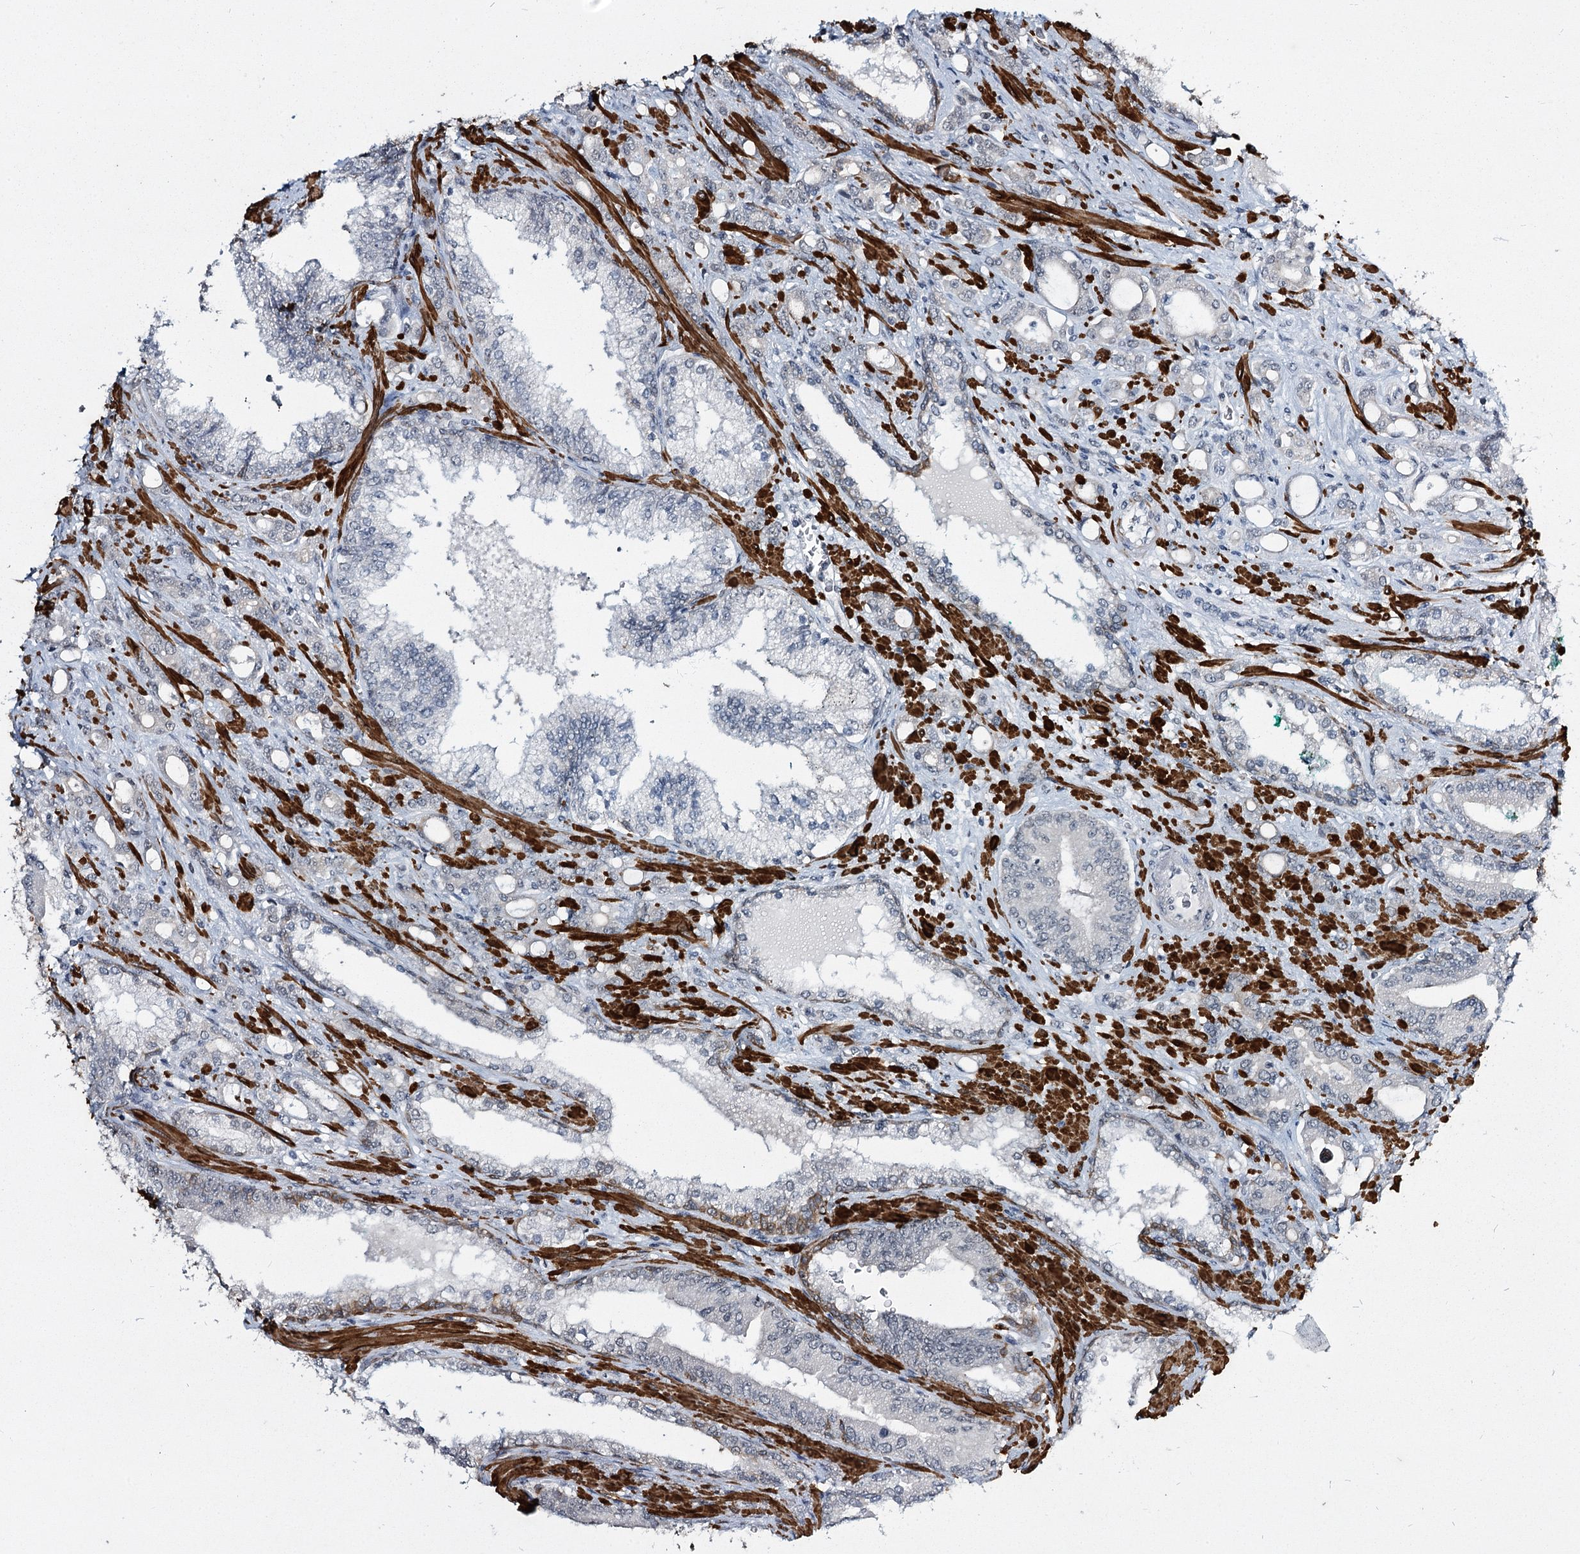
{"staining": {"intensity": "negative", "quantity": "none", "location": "none"}, "tissue": "prostate cancer", "cell_type": "Tumor cells", "image_type": "cancer", "snomed": [{"axis": "morphology", "description": "Adenocarcinoma, High grade"}, {"axis": "topography", "description": "Prostate"}], "caption": "Immunohistochemistry photomicrograph of neoplastic tissue: prostate cancer (adenocarcinoma (high-grade)) stained with DAB (3,3'-diaminobenzidine) reveals no significant protein expression in tumor cells.", "gene": "TMEM70", "patient": {"sex": "male", "age": 72}}